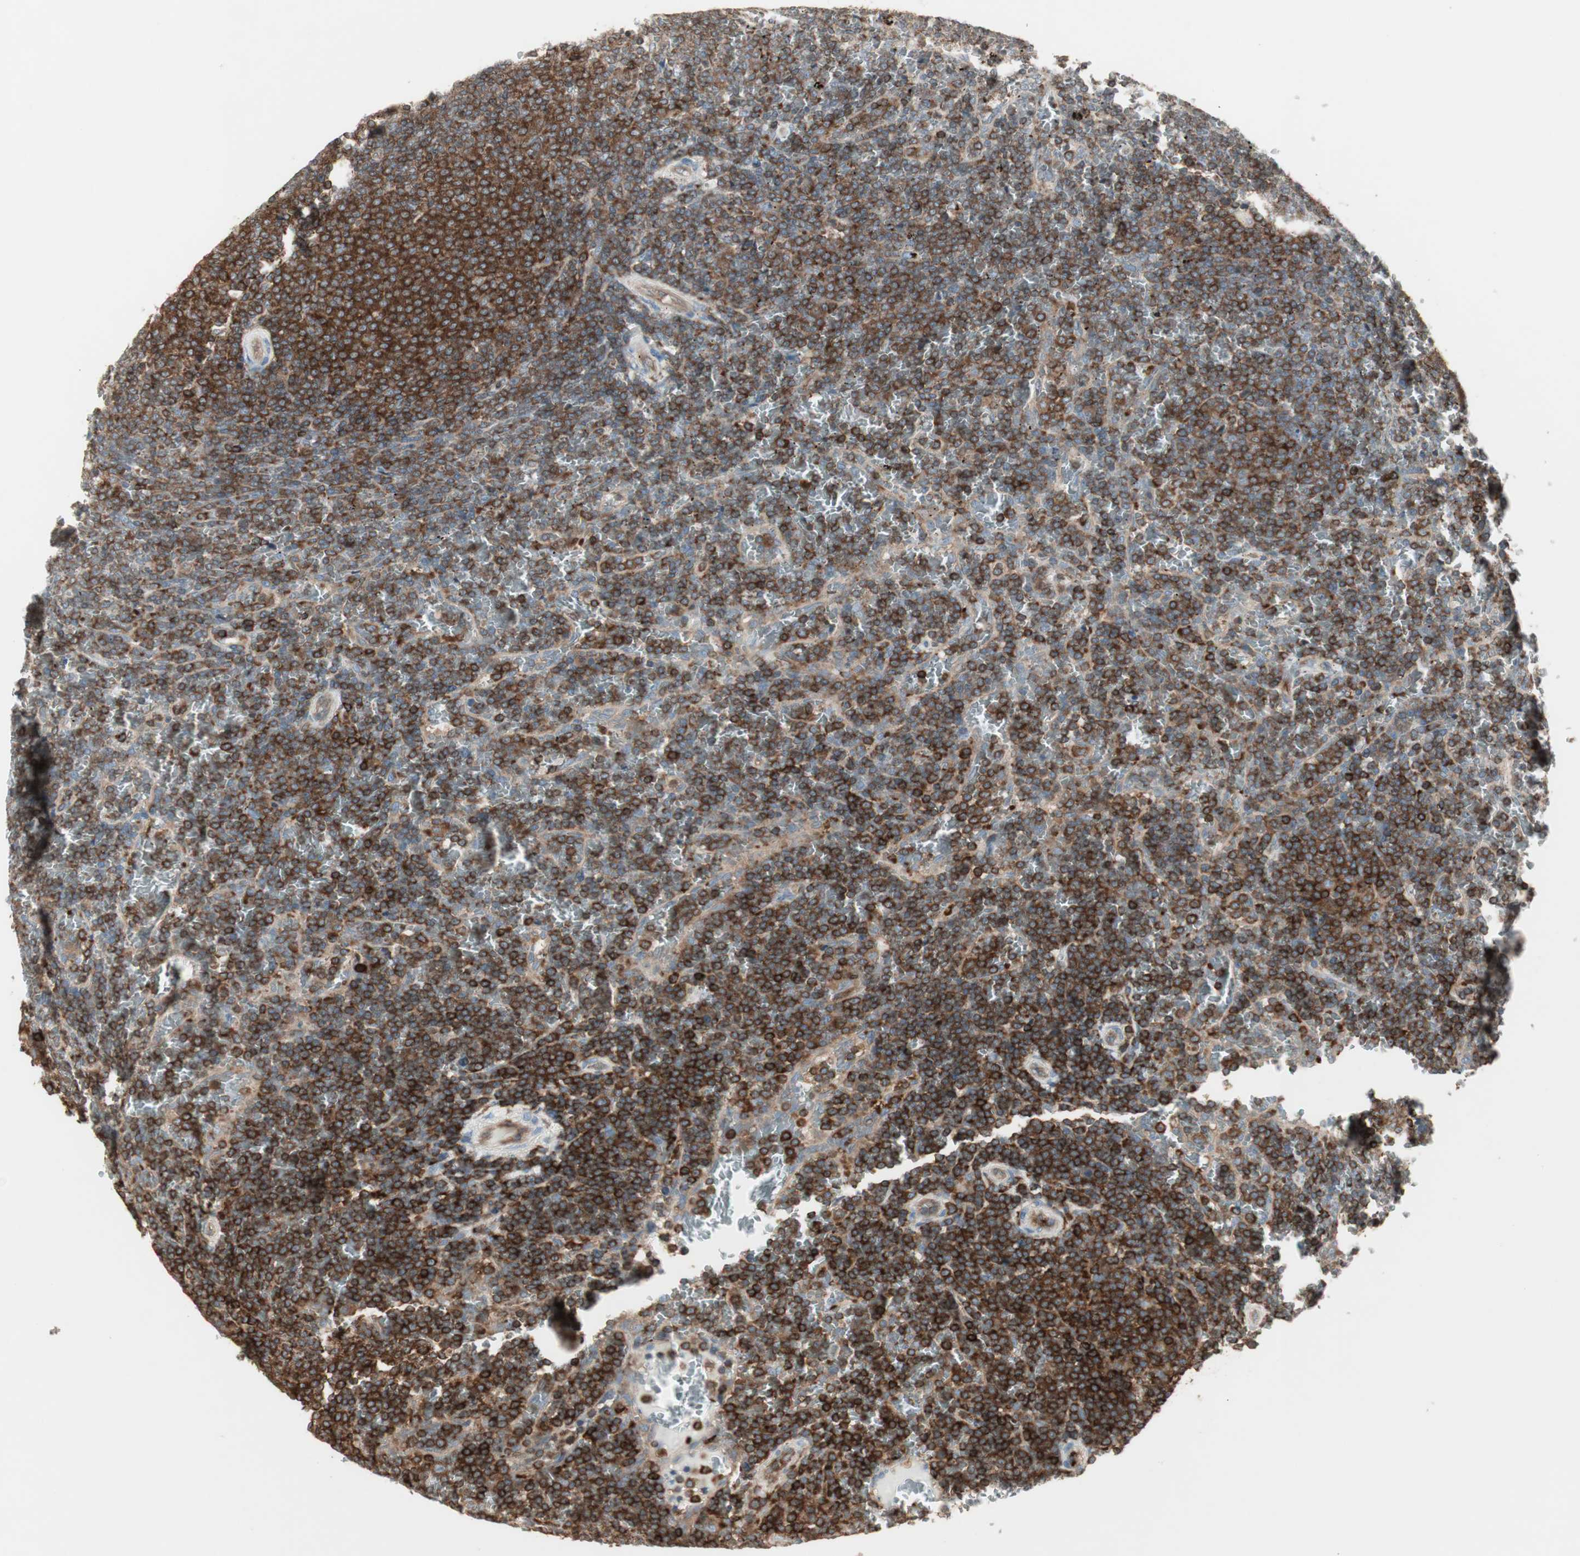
{"staining": {"intensity": "moderate", "quantity": "25%-75%", "location": "cytoplasmic/membranous"}, "tissue": "lymphoma", "cell_type": "Tumor cells", "image_type": "cancer", "snomed": [{"axis": "morphology", "description": "Malignant lymphoma, non-Hodgkin's type, Low grade"}, {"axis": "topography", "description": "Spleen"}], "caption": "Moderate cytoplasmic/membranous protein staining is present in approximately 25%-75% of tumor cells in lymphoma. (DAB IHC with brightfield microscopy, high magnification).", "gene": "ARHGEF1", "patient": {"sex": "female", "age": 77}}